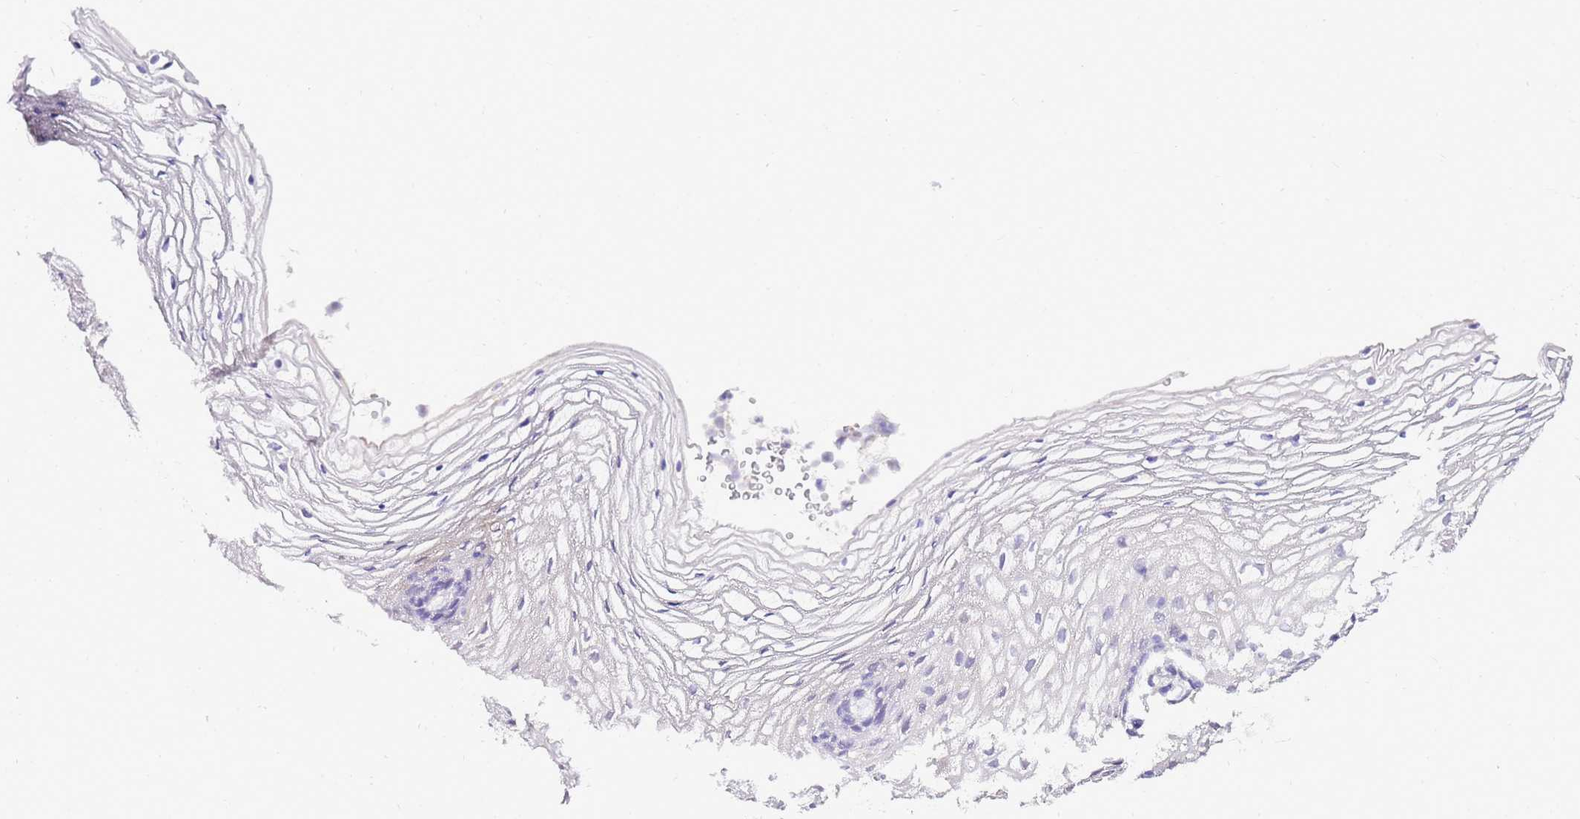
{"staining": {"intensity": "strong", "quantity": "<25%", "location": "cytoplasmic/membranous"}, "tissue": "vagina", "cell_type": "Squamous epithelial cells", "image_type": "normal", "snomed": [{"axis": "morphology", "description": "Normal tissue, NOS"}, {"axis": "topography", "description": "Vagina"}], "caption": "Protein positivity by IHC demonstrates strong cytoplasmic/membranous positivity in about <25% of squamous epithelial cells in normal vagina.", "gene": "ART5", "patient": {"sex": "female", "age": 60}}